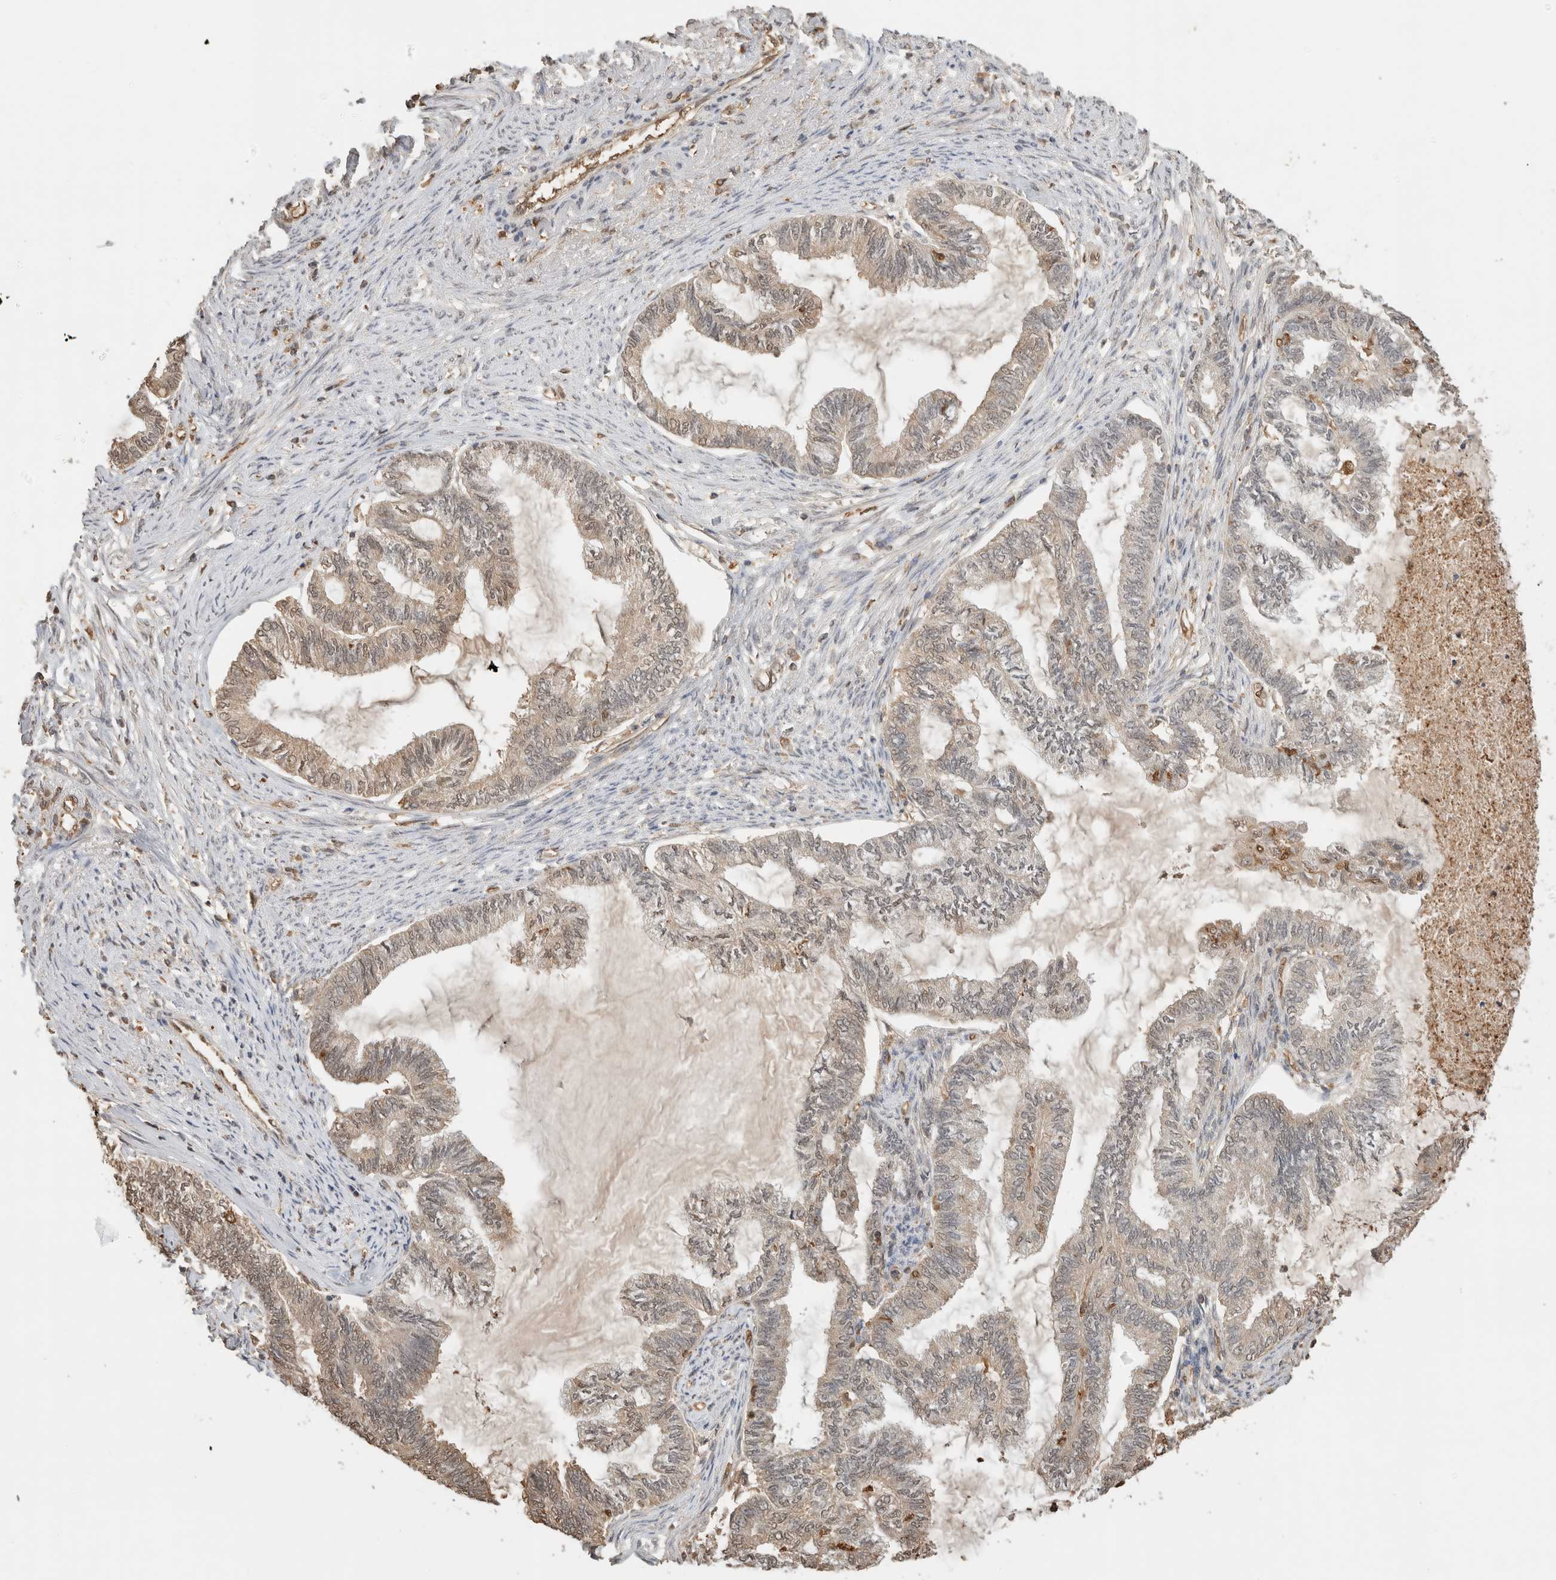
{"staining": {"intensity": "weak", "quantity": "25%-75%", "location": "nuclear"}, "tissue": "endometrial cancer", "cell_type": "Tumor cells", "image_type": "cancer", "snomed": [{"axis": "morphology", "description": "Adenocarcinoma, NOS"}, {"axis": "topography", "description": "Endometrium"}], "caption": "A micrograph of human endometrial cancer (adenocarcinoma) stained for a protein reveals weak nuclear brown staining in tumor cells. The staining was performed using DAB (3,3'-diaminobenzidine) to visualize the protein expression in brown, while the nuclei were stained in blue with hematoxylin (Magnification: 20x).", "gene": "YWHAH", "patient": {"sex": "female", "age": 86}}